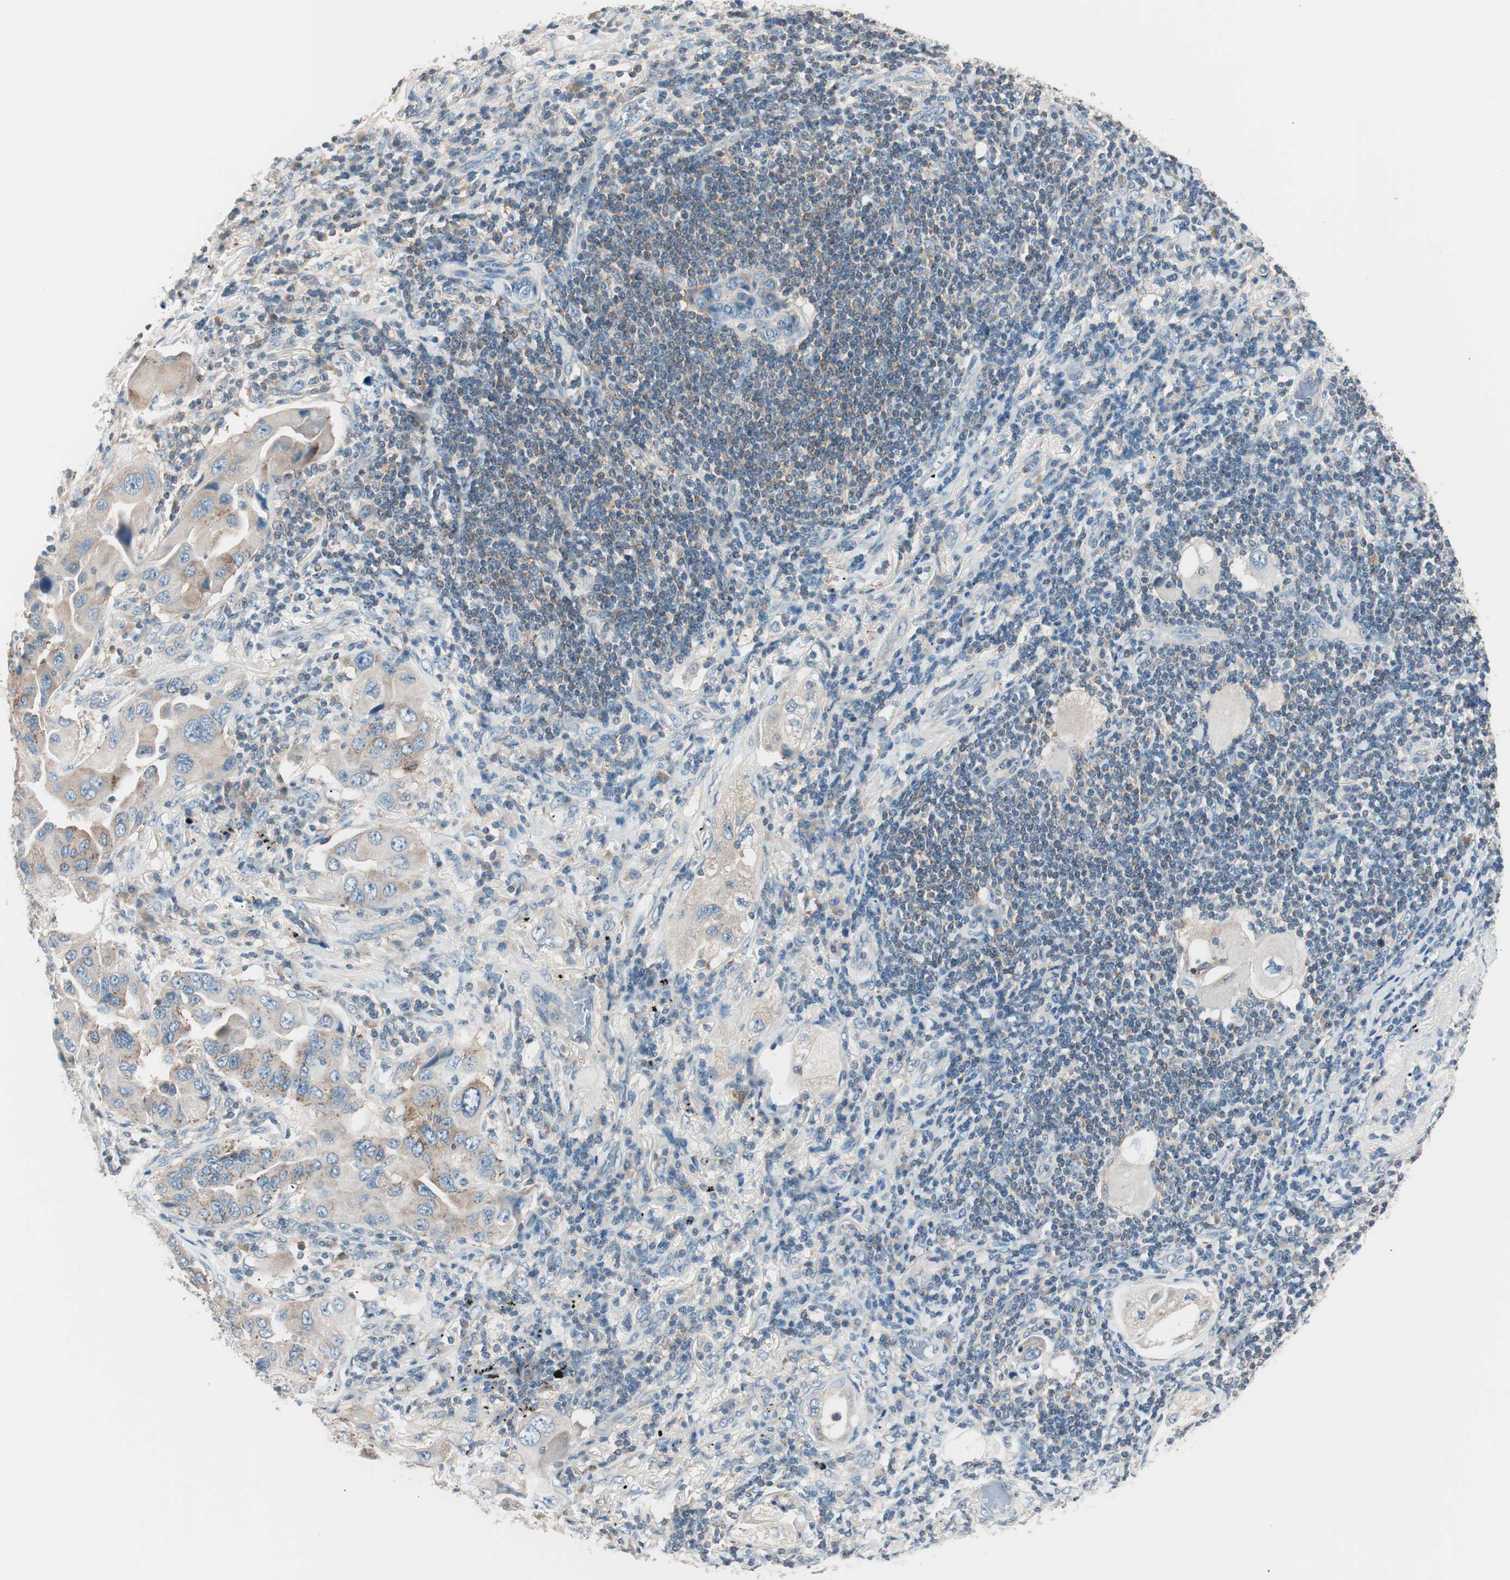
{"staining": {"intensity": "weak", "quantity": "<25%", "location": "cytoplasmic/membranous"}, "tissue": "lung cancer", "cell_type": "Tumor cells", "image_type": "cancer", "snomed": [{"axis": "morphology", "description": "Adenocarcinoma, NOS"}, {"axis": "topography", "description": "Lung"}], "caption": "Lung cancer (adenocarcinoma) was stained to show a protein in brown. There is no significant staining in tumor cells.", "gene": "RAD54B", "patient": {"sex": "female", "age": 65}}